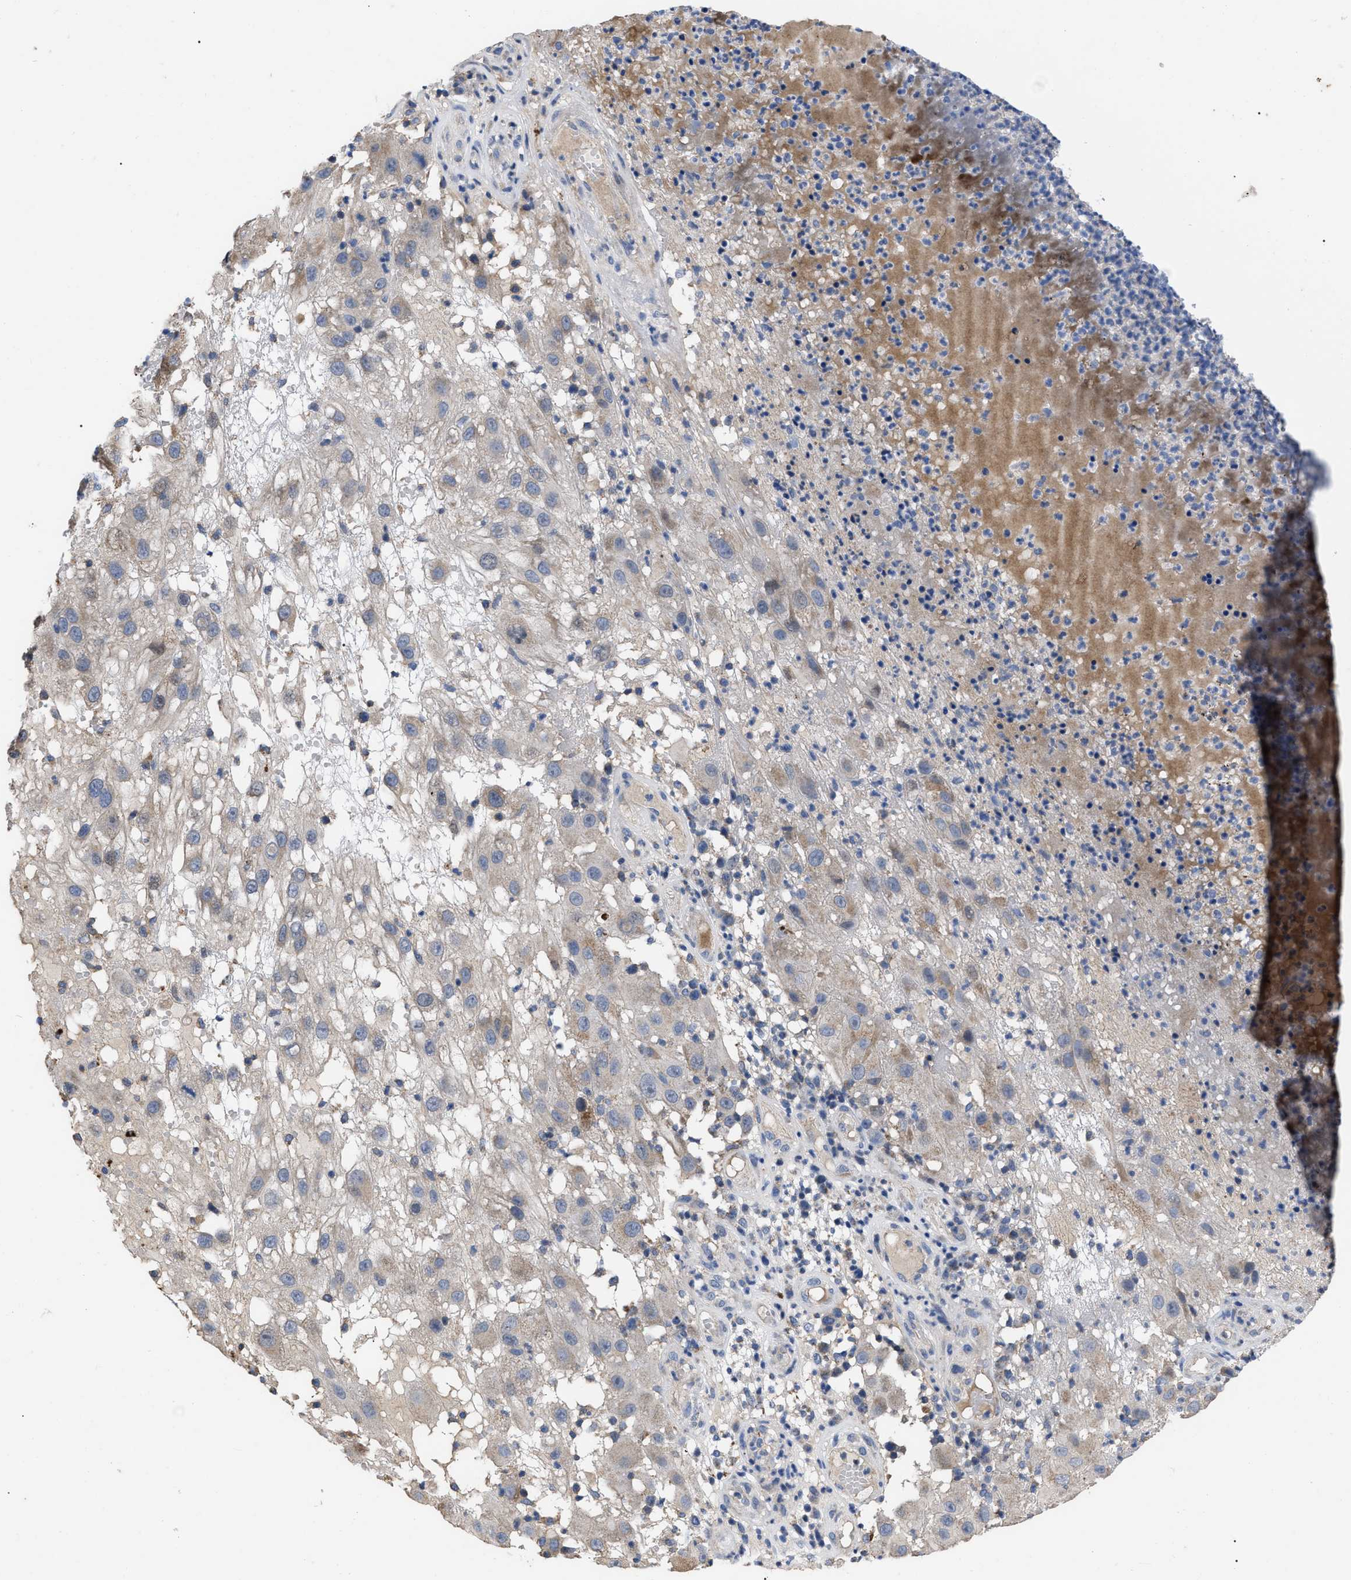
{"staining": {"intensity": "negative", "quantity": "none", "location": "none"}, "tissue": "melanoma", "cell_type": "Tumor cells", "image_type": "cancer", "snomed": [{"axis": "morphology", "description": "Malignant melanoma, NOS"}, {"axis": "topography", "description": "Skin"}], "caption": "Immunohistochemistry histopathology image of melanoma stained for a protein (brown), which exhibits no staining in tumor cells.", "gene": "FAM171A2", "patient": {"sex": "female", "age": 81}}